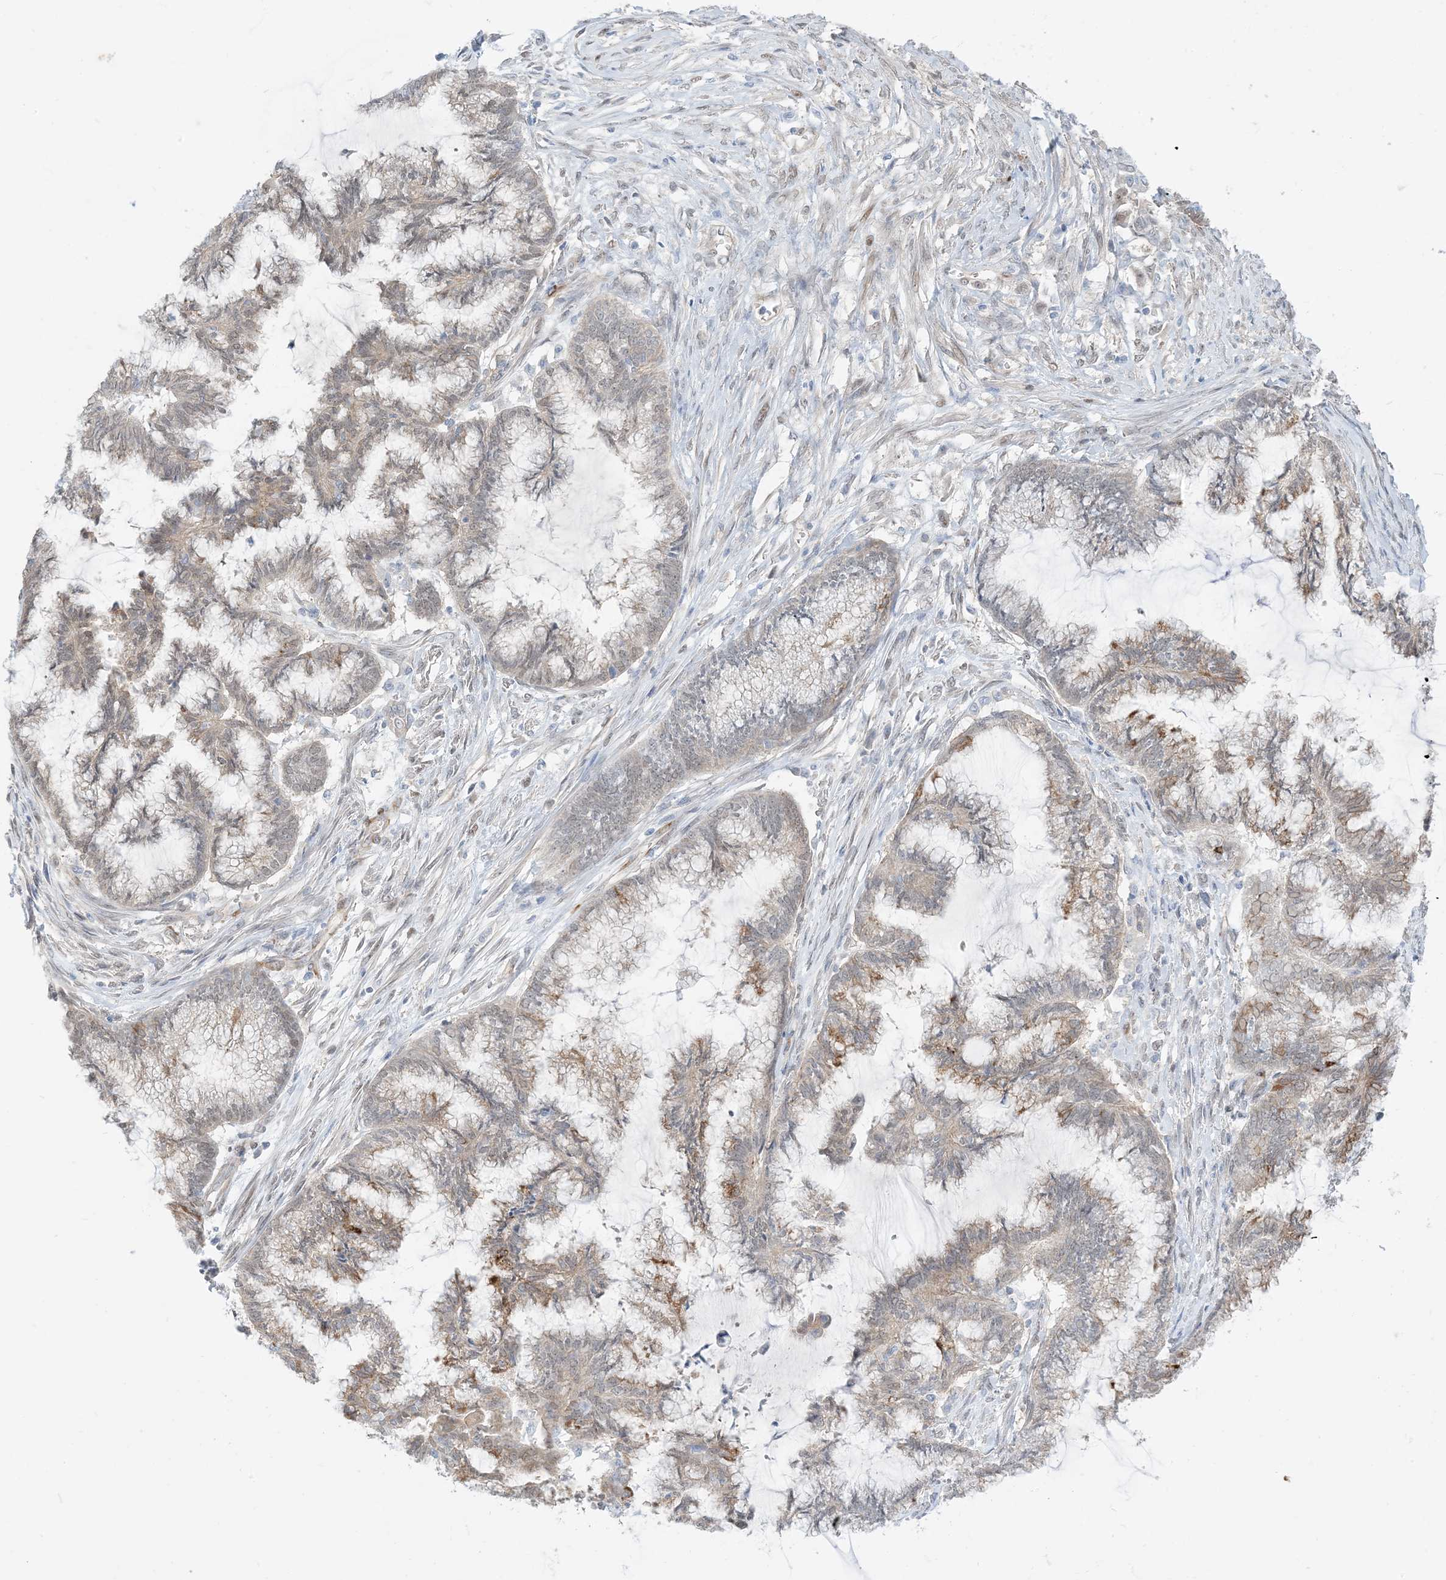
{"staining": {"intensity": "weak", "quantity": "<25%", "location": "cytoplasmic/membranous"}, "tissue": "endometrial cancer", "cell_type": "Tumor cells", "image_type": "cancer", "snomed": [{"axis": "morphology", "description": "Adenocarcinoma, NOS"}, {"axis": "topography", "description": "Endometrium"}], "caption": "Immunohistochemistry of endometrial cancer shows no staining in tumor cells.", "gene": "RIN1", "patient": {"sex": "female", "age": 86}}